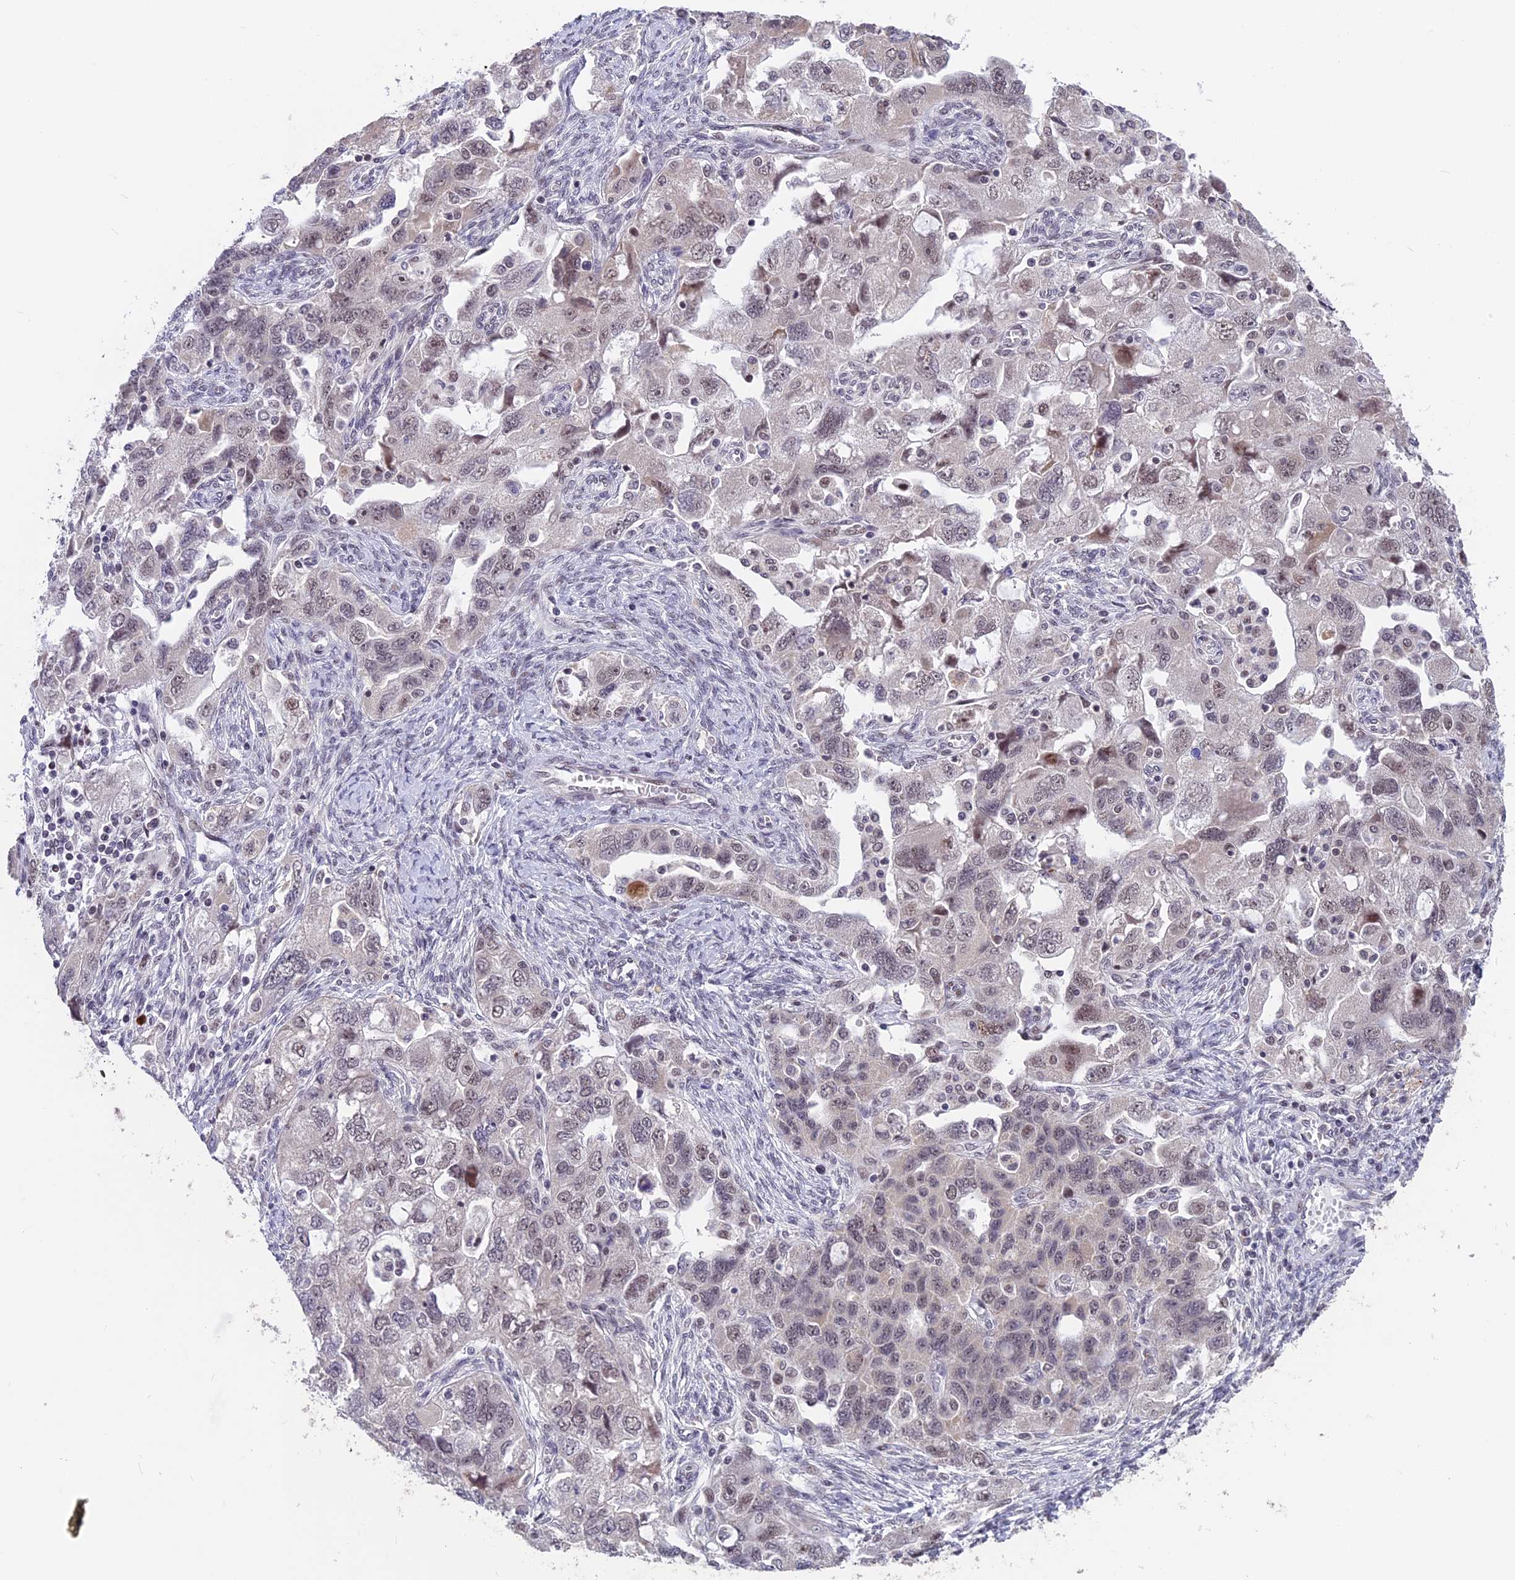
{"staining": {"intensity": "weak", "quantity": "<25%", "location": "nuclear"}, "tissue": "ovarian cancer", "cell_type": "Tumor cells", "image_type": "cancer", "snomed": [{"axis": "morphology", "description": "Carcinoma, NOS"}, {"axis": "morphology", "description": "Cystadenocarcinoma, serous, NOS"}, {"axis": "topography", "description": "Ovary"}], "caption": "Tumor cells show no significant staining in serous cystadenocarcinoma (ovarian).", "gene": "POLR2C", "patient": {"sex": "female", "age": 69}}